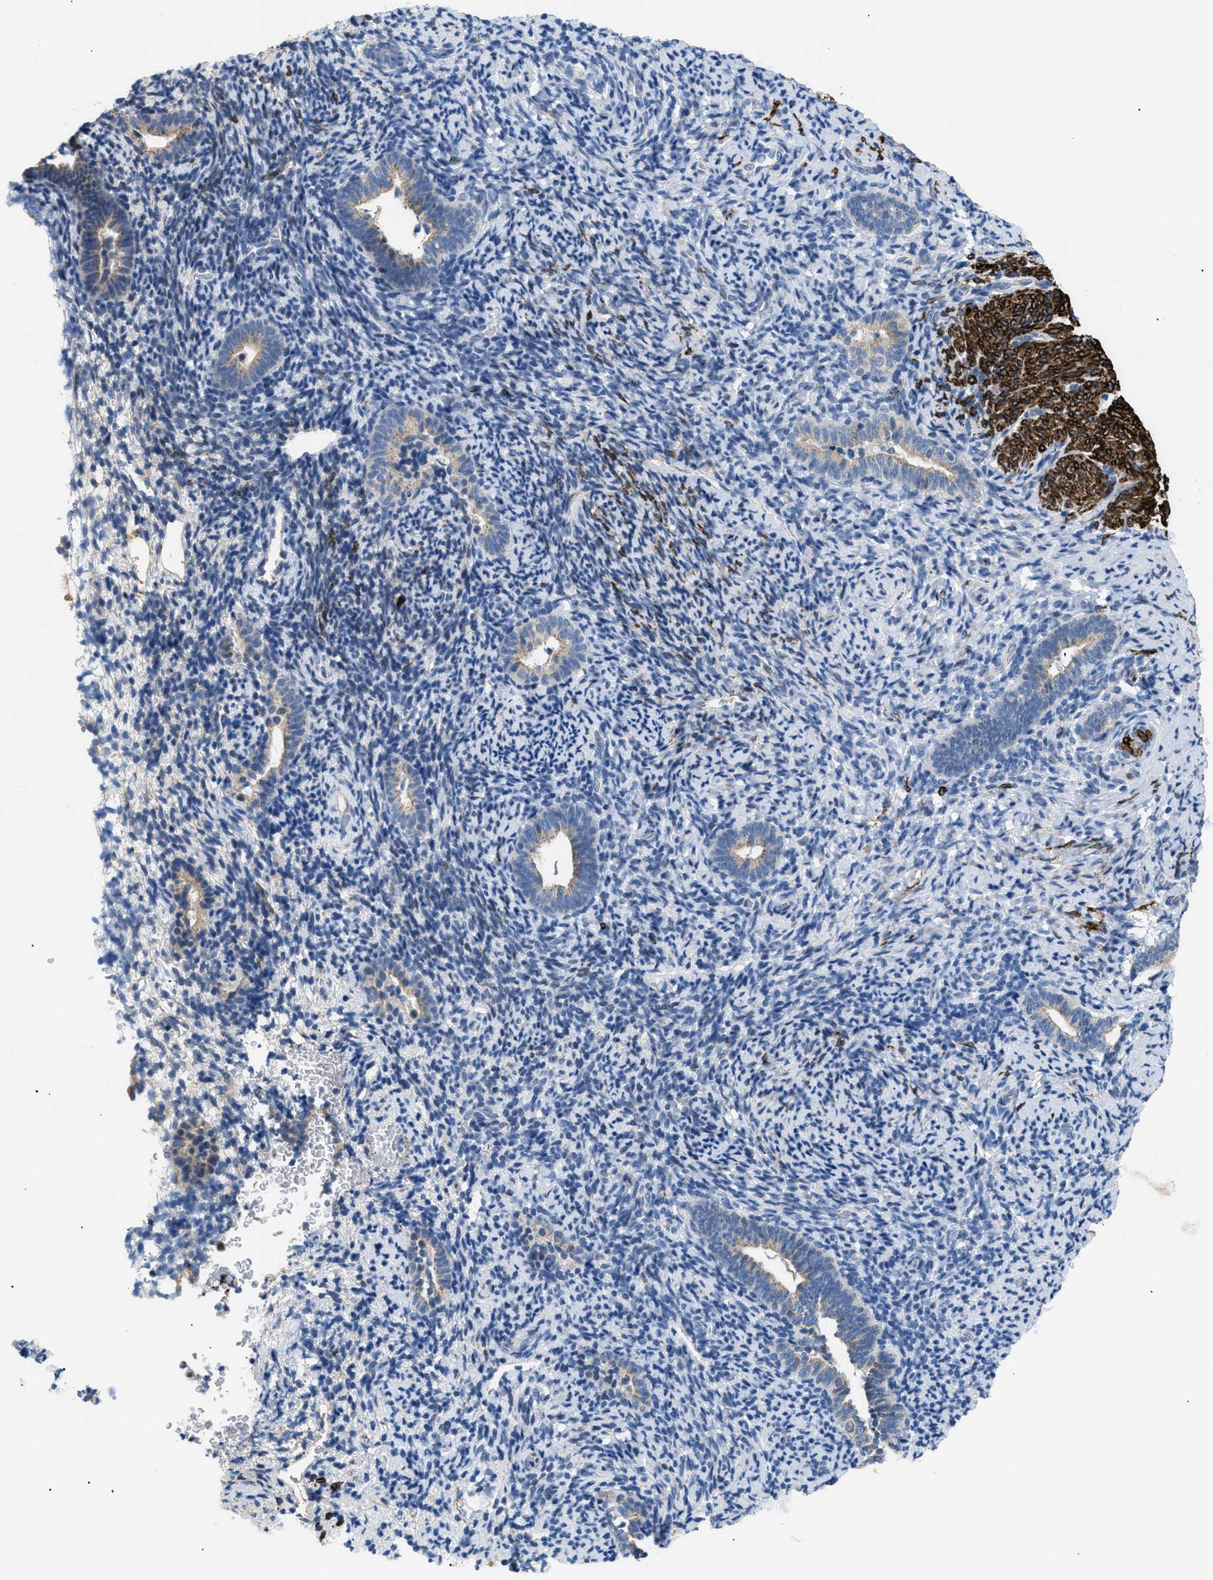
{"staining": {"intensity": "negative", "quantity": "none", "location": "none"}, "tissue": "endometrium", "cell_type": "Cells in endometrial stroma", "image_type": "normal", "snomed": [{"axis": "morphology", "description": "Normal tissue, NOS"}, {"axis": "topography", "description": "Endometrium"}], "caption": "High power microscopy photomicrograph of an IHC image of normal endometrium, revealing no significant staining in cells in endometrial stroma. The staining is performed using DAB (3,3'-diaminobenzidine) brown chromogen with nuclei counter-stained in using hematoxylin.", "gene": "ICA1", "patient": {"sex": "female", "age": 51}}